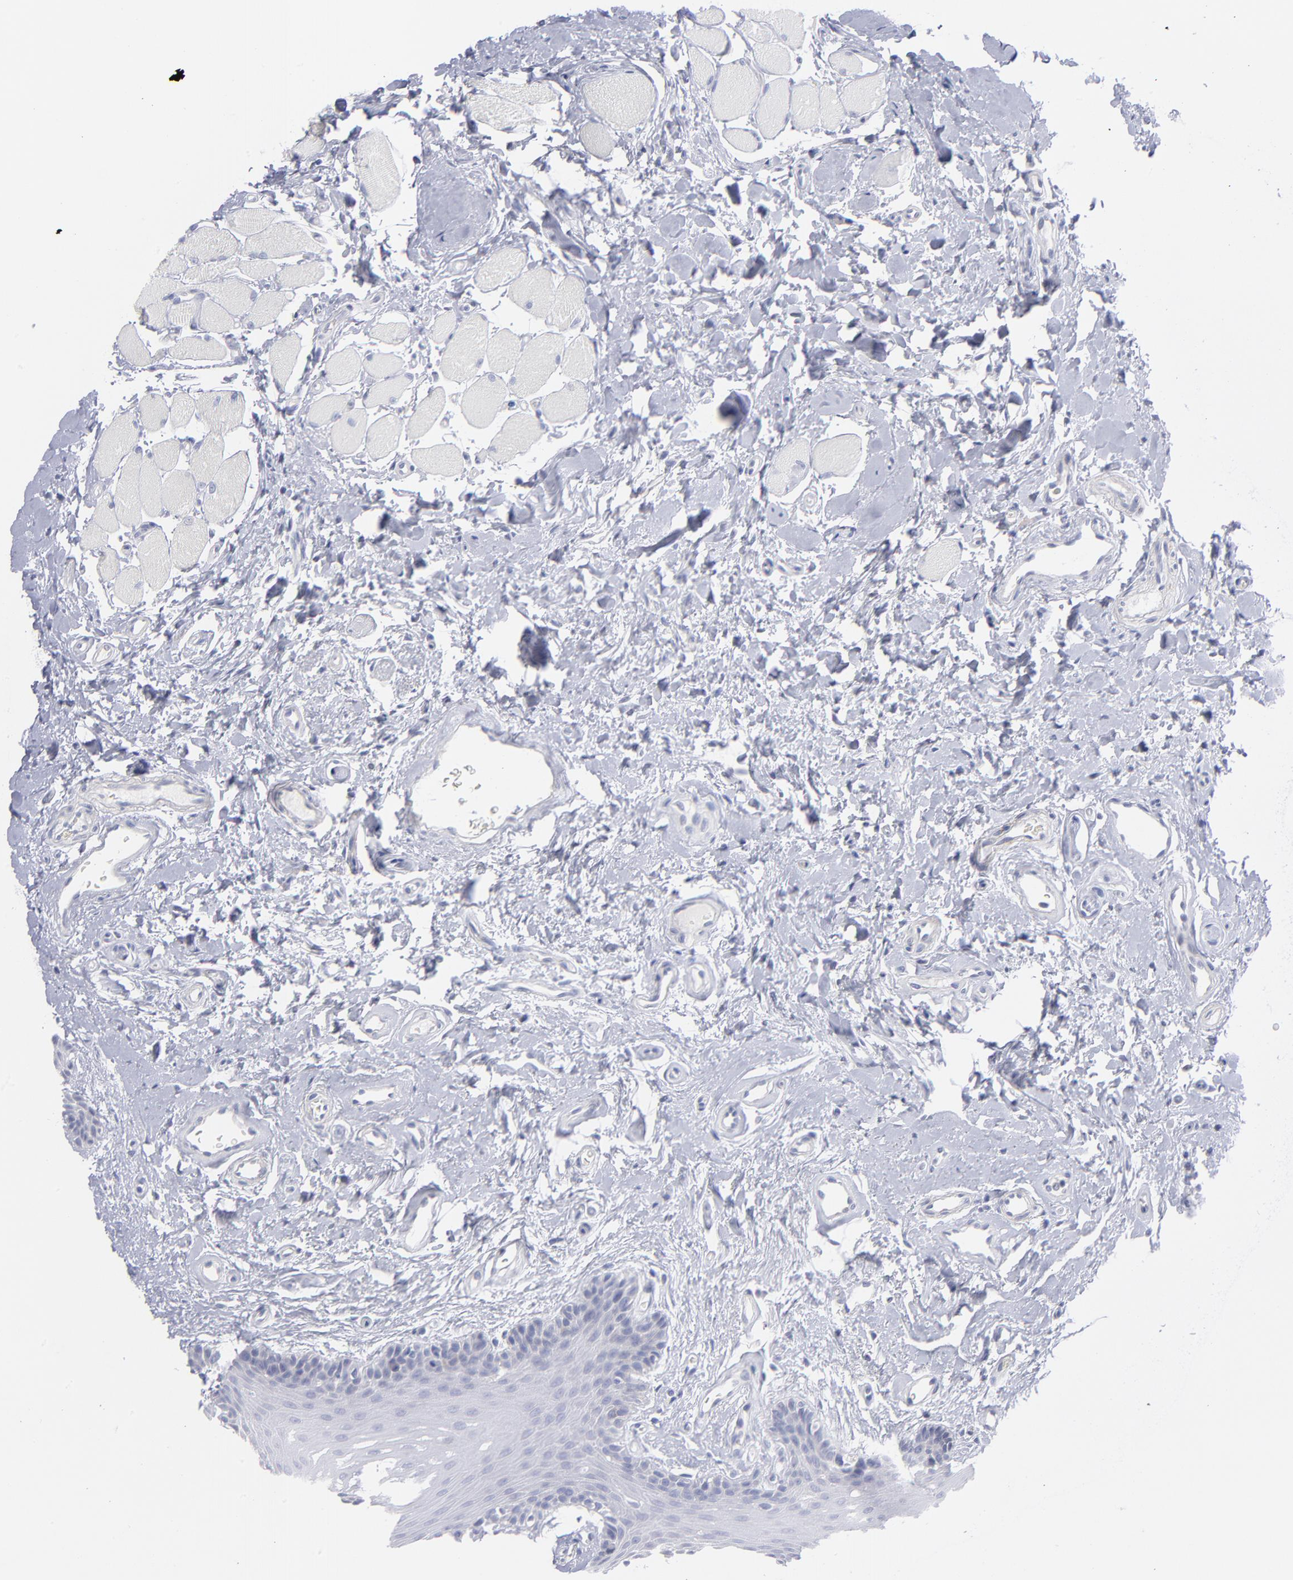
{"staining": {"intensity": "negative", "quantity": "none", "location": "none"}, "tissue": "oral mucosa", "cell_type": "Squamous epithelial cells", "image_type": "normal", "snomed": [{"axis": "morphology", "description": "Normal tissue, NOS"}, {"axis": "topography", "description": "Oral tissue"}], "caption": "DAB (3,3'-diaminobenzidine) immunohistochemical staining of normal oral mucosa shows no significant positivity in squamous epithelial cells.", "gene": "MTHFD2", "patient": {"sex": "male", "age": 62}}